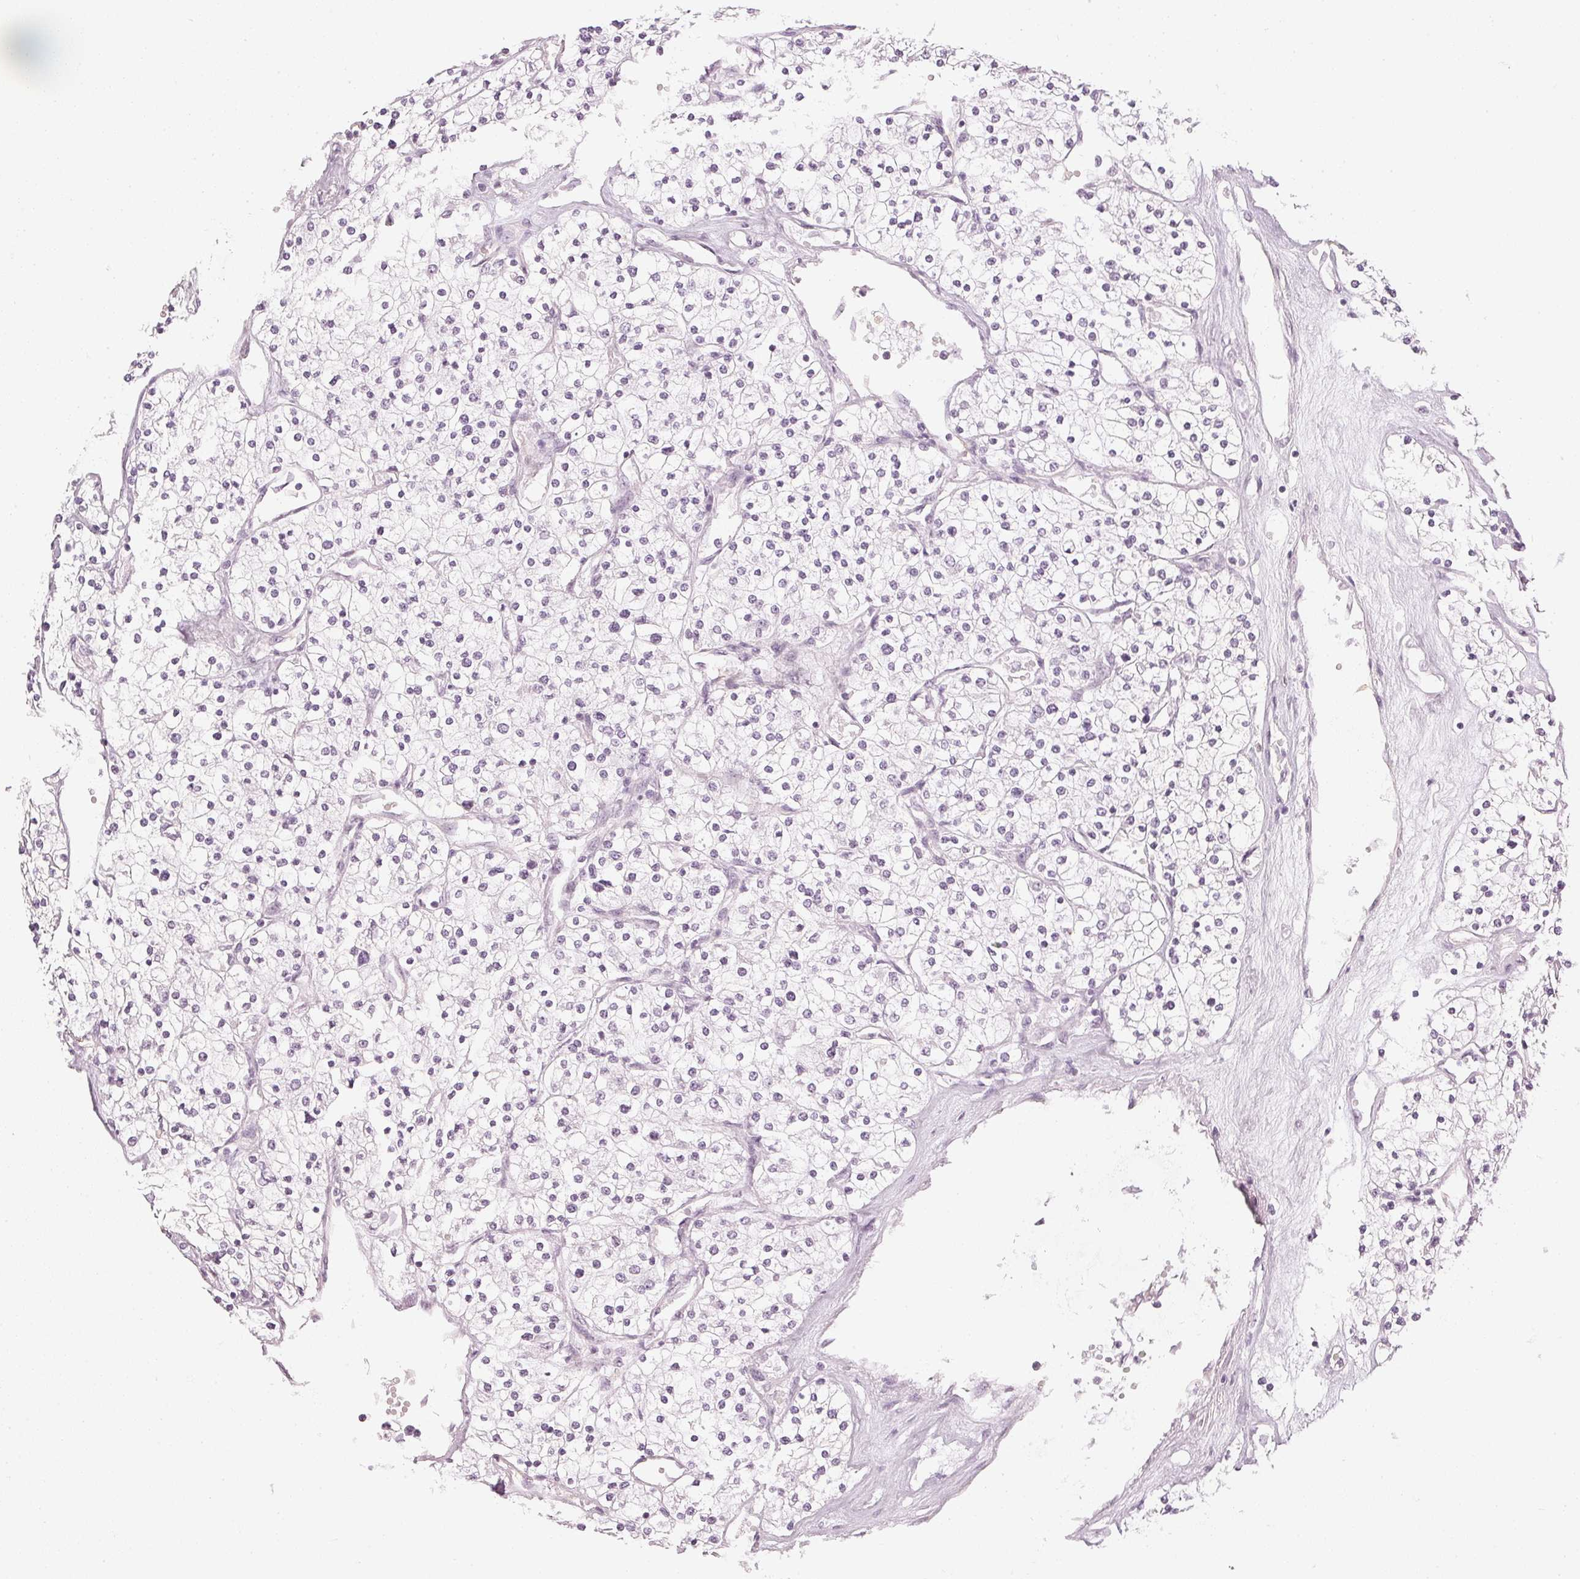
{"staining": {"intensity": "negative", "quantity": "none", "location": "none"}, "tissue": "renal cancer", "cell_type": "Tumor cells", "image_type": "cancer", "snomed": [{"axis": "morphology", "description": "Adenocarcinoma, NOS"}, {"axis": "topography", "description": "Kidney"}], "caption": "Protein analysis of renal cancer (adenocarcinoma) reveals no significant expression in tumor cells.", "gene": "APLP1", "patient": {"sex": "male", "age": 80}}